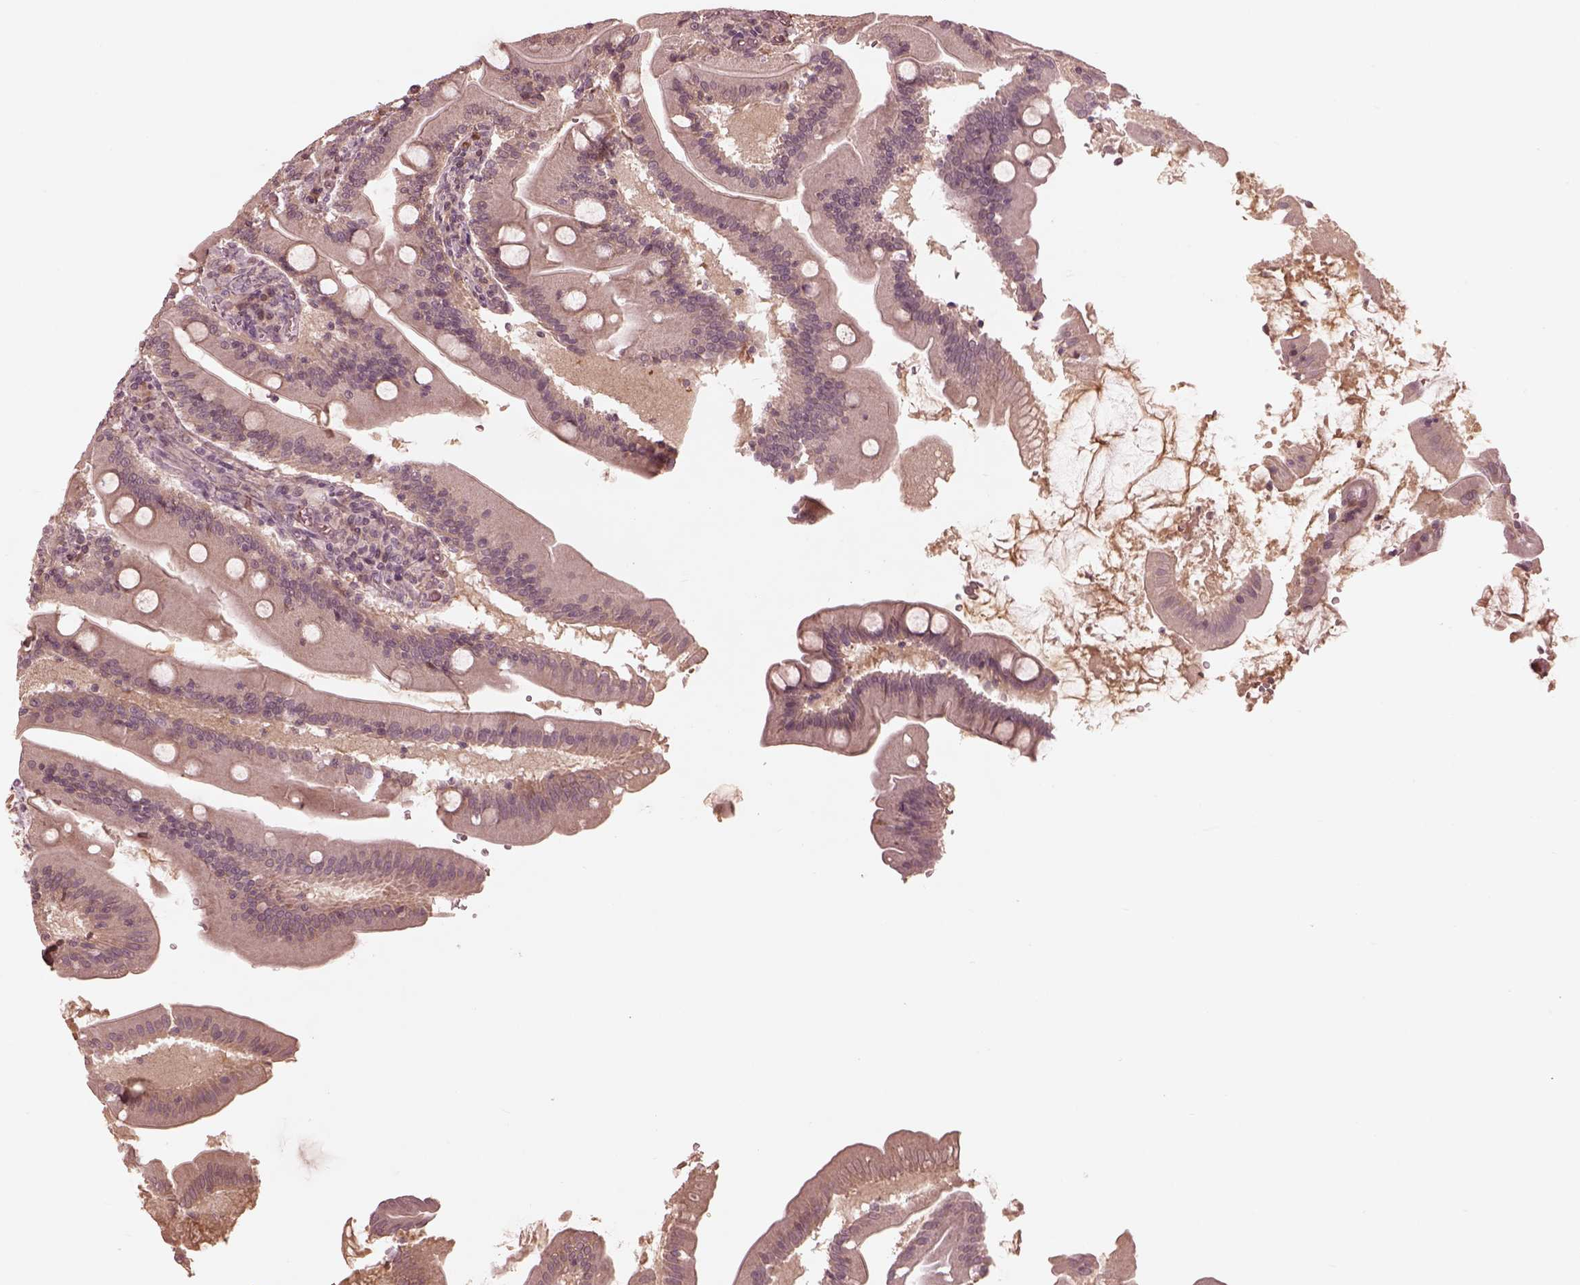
{"staining": {"intensity": "negative", "quantity": "none", "location": "none"}, "tissue": "small intestine", "cell_type": "Glandular cells", "image_type": "normal", "snomed": [{"axis": "morphology", "description": "Normal tissue, NOS"}, {"axis": "topography", "description": "Small intestine"}], "caption": "The immunohistochemistry (IHC) photomicrograph has no significant staining in glandular cells of small intestine.", "gene": "TF", "patient": {"sex": "male", "age": 37}}